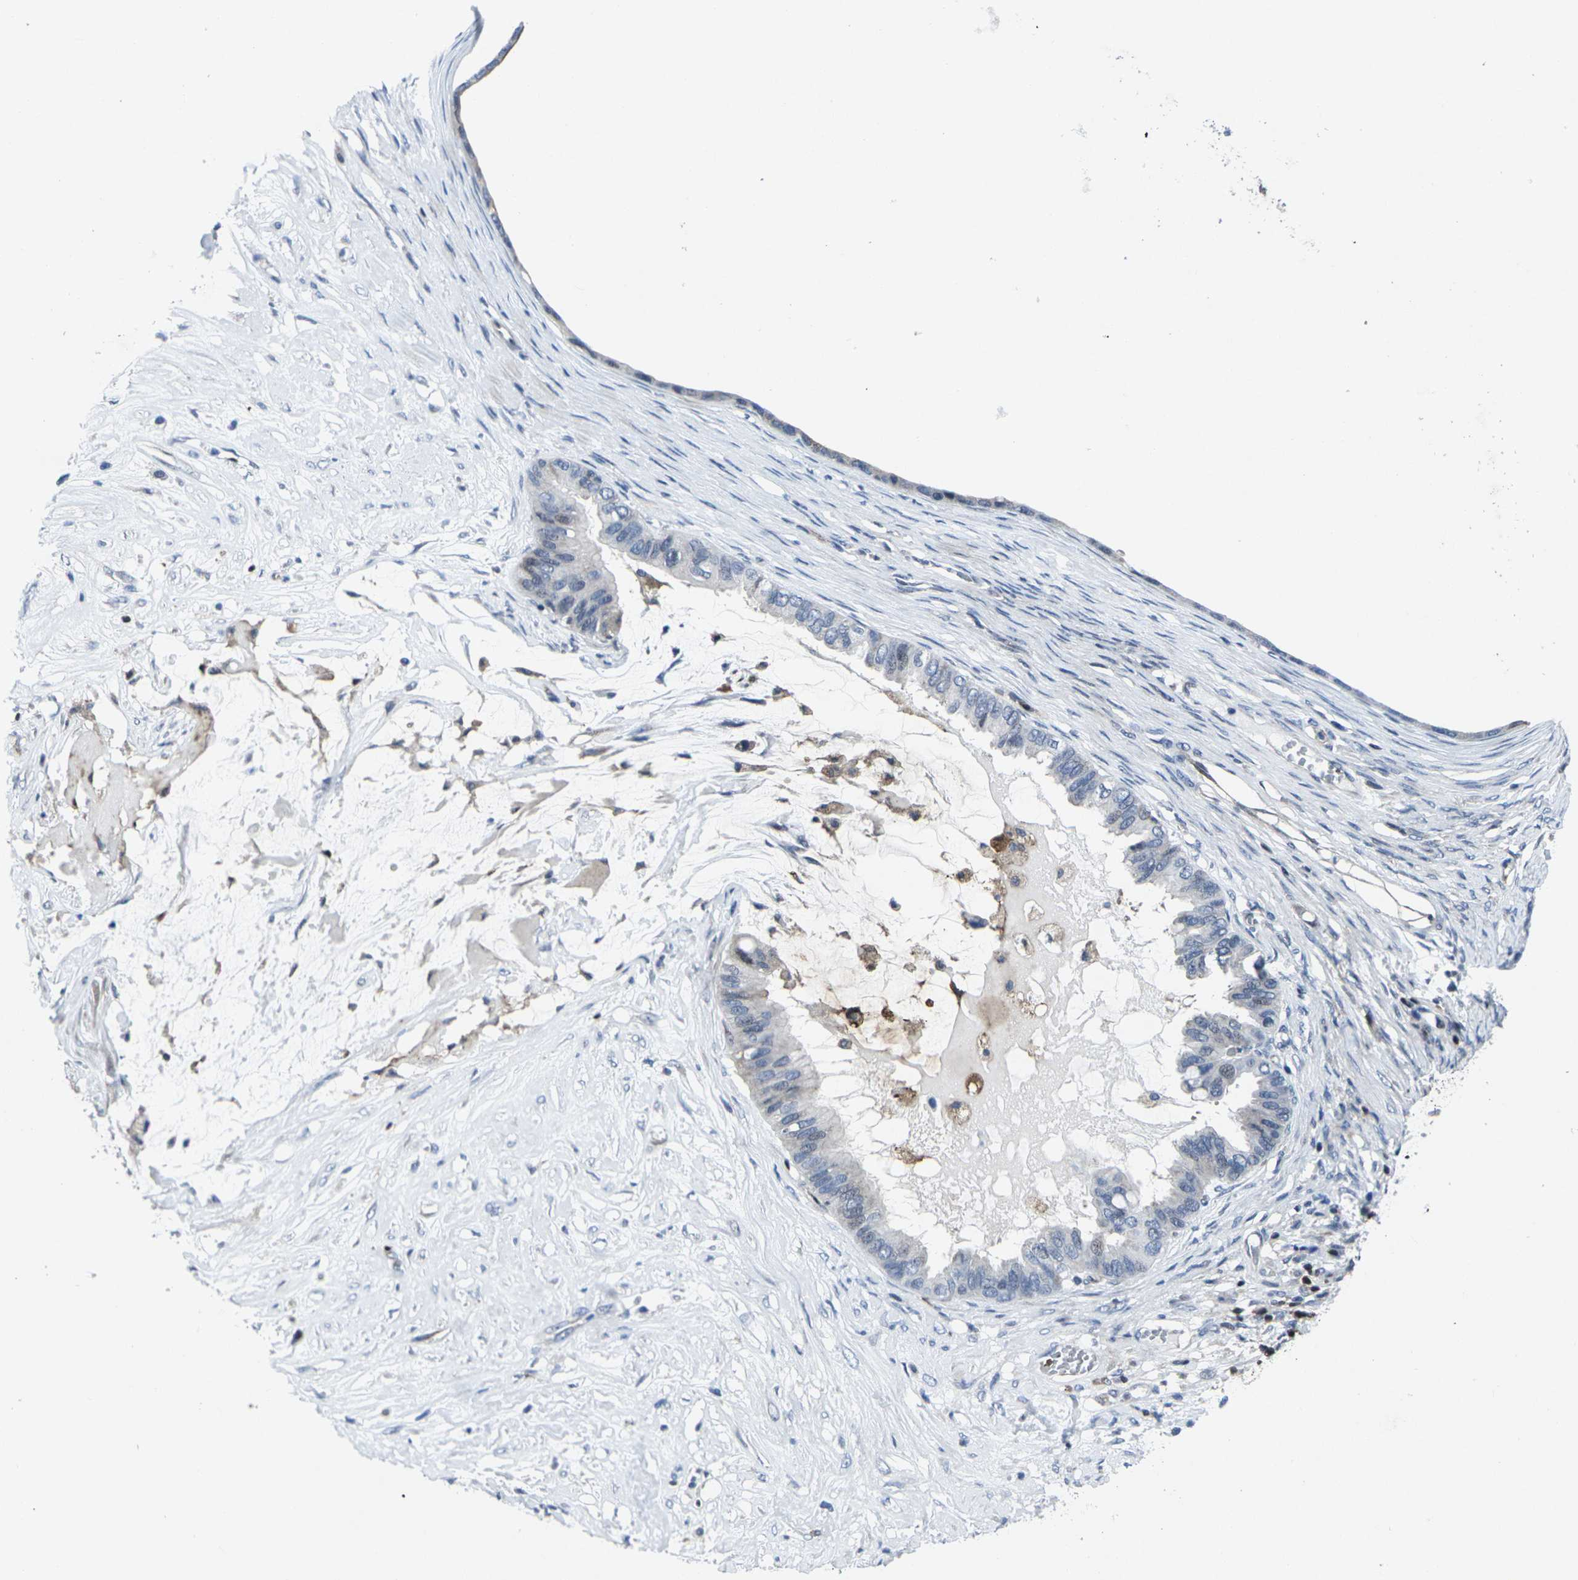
{"staining": {"intensity": "negative", "quantity": "none", "location": "none"}, "tissue": "ovarian cancer", "cell_type": "Tumor cells", "image_type": "cancer", "snomed": [{"axis": "morphology", "description": "Cystadenocarcinoma, mucinous, NOS"}, {"axis": "topography", "description": "Ovary"}], "caption": "Immunohistochemistry (IHC) image of neoplastic tissue: human ovarian cancer stained with DAB (3,3'-diaminobenzidine) shows no significant protein positivity in tumor cells. The staining was performed using DAB (3,3'-diaminobenzidine) to visualize the protein expression in brown, while the nuclei were stained in blue with hematoxylin (Magnification: 20x).", "gene": "STAT4", "patient": {"sex": "female", "age": 80}}